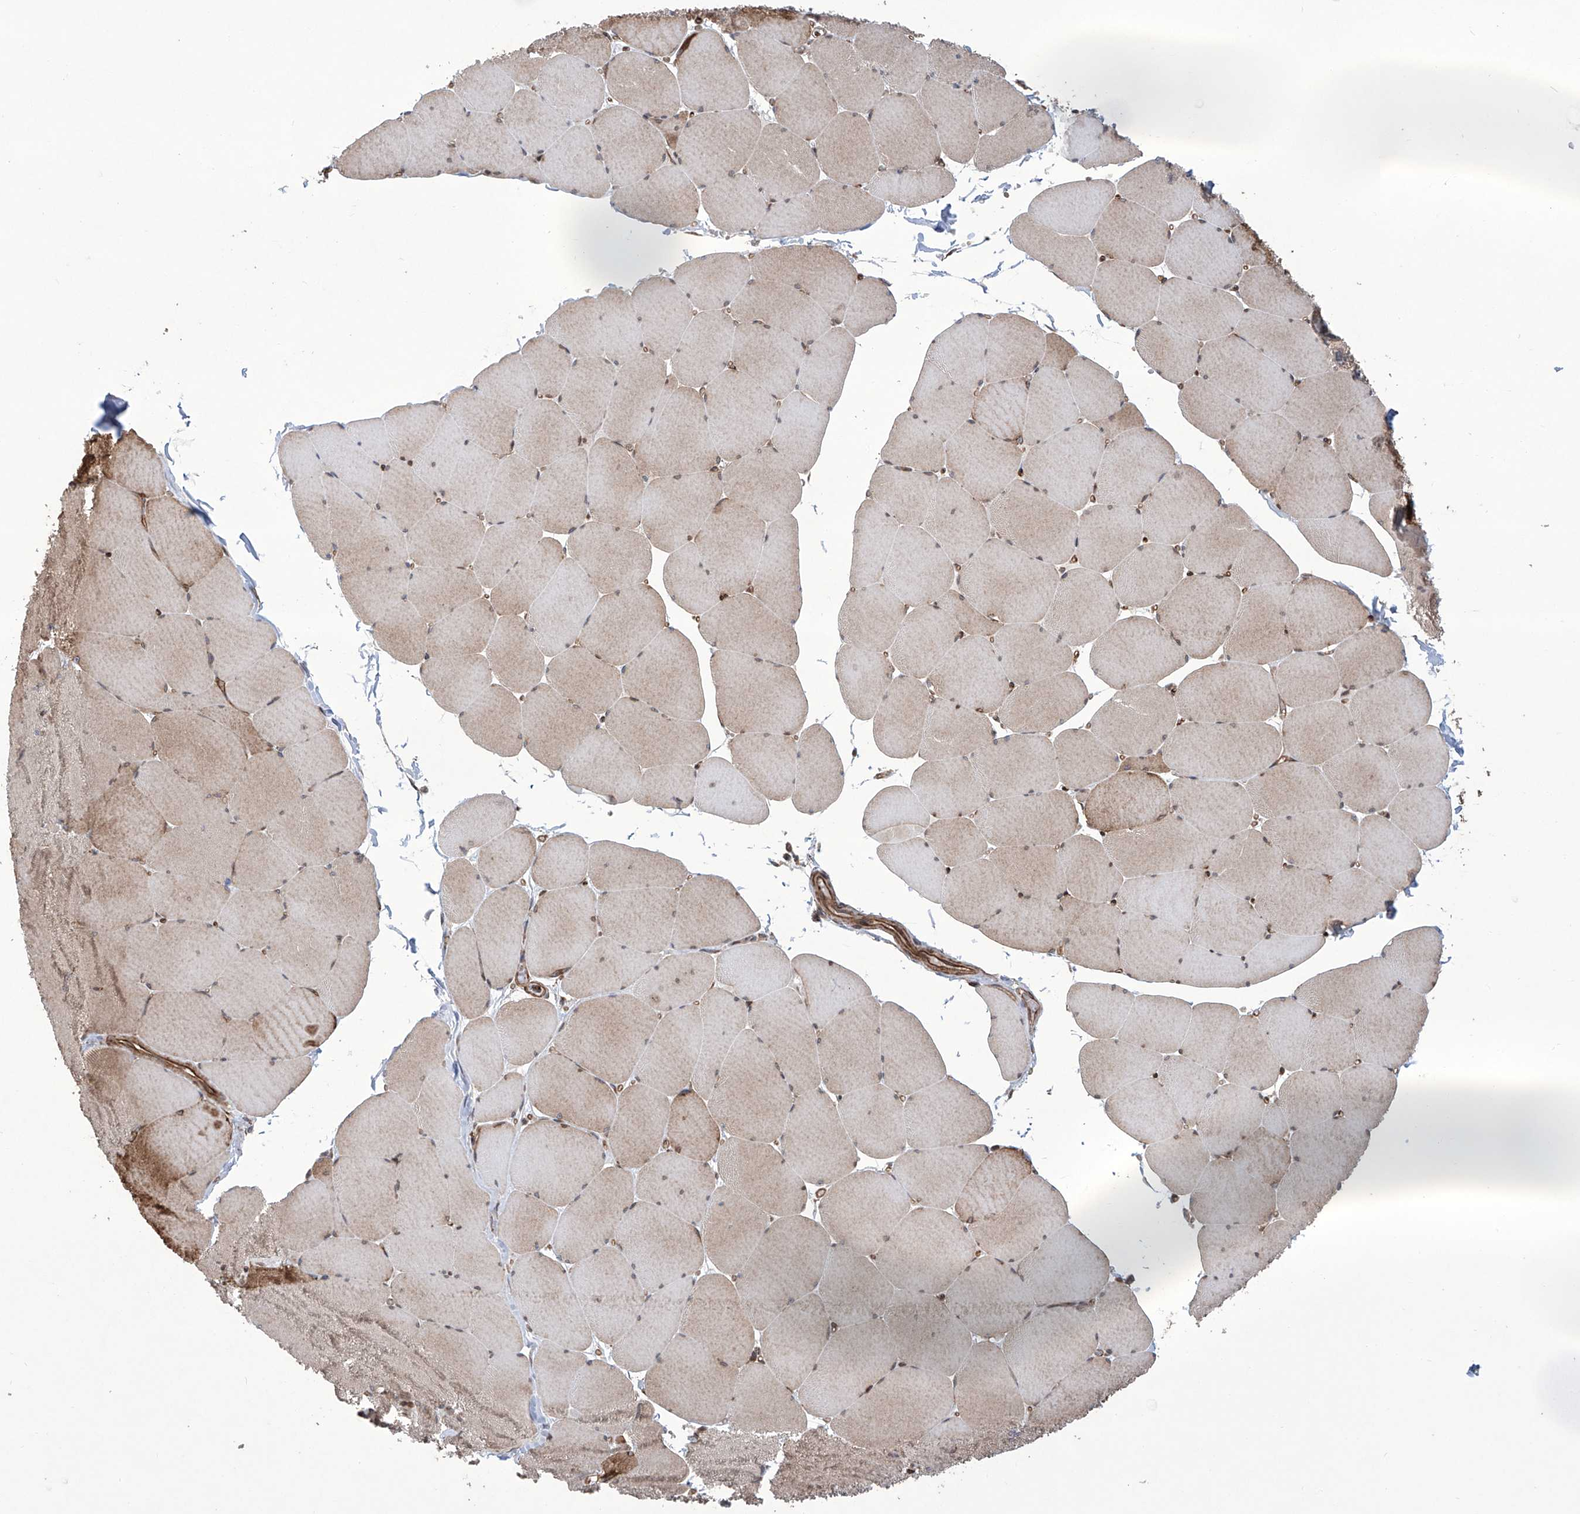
{"staining": {"intensity": "strong", "quantity": "25%-75%", "location": "cytoplasmic/membranous"}, "tissue": "skeletal muscle", "cell_type": "Myocytes", "image_type": "normal", "snomed": [{"axis": "morphology", "description": "Normal tissue, NOS"}, {"axis": "topography", "description": "Skeletal muscle"}, {"axis": "topography", "description": "Head-Neck"}], "caption": "This photomicrograph displays immunohistochemistry staining of benign human skeletal muscle, with high strong cytoplasmic/membranous staining in approximately 25%-75% of myocytes.", "gene": "APAF1", "patient": {"sex": "male", "age": 66}}